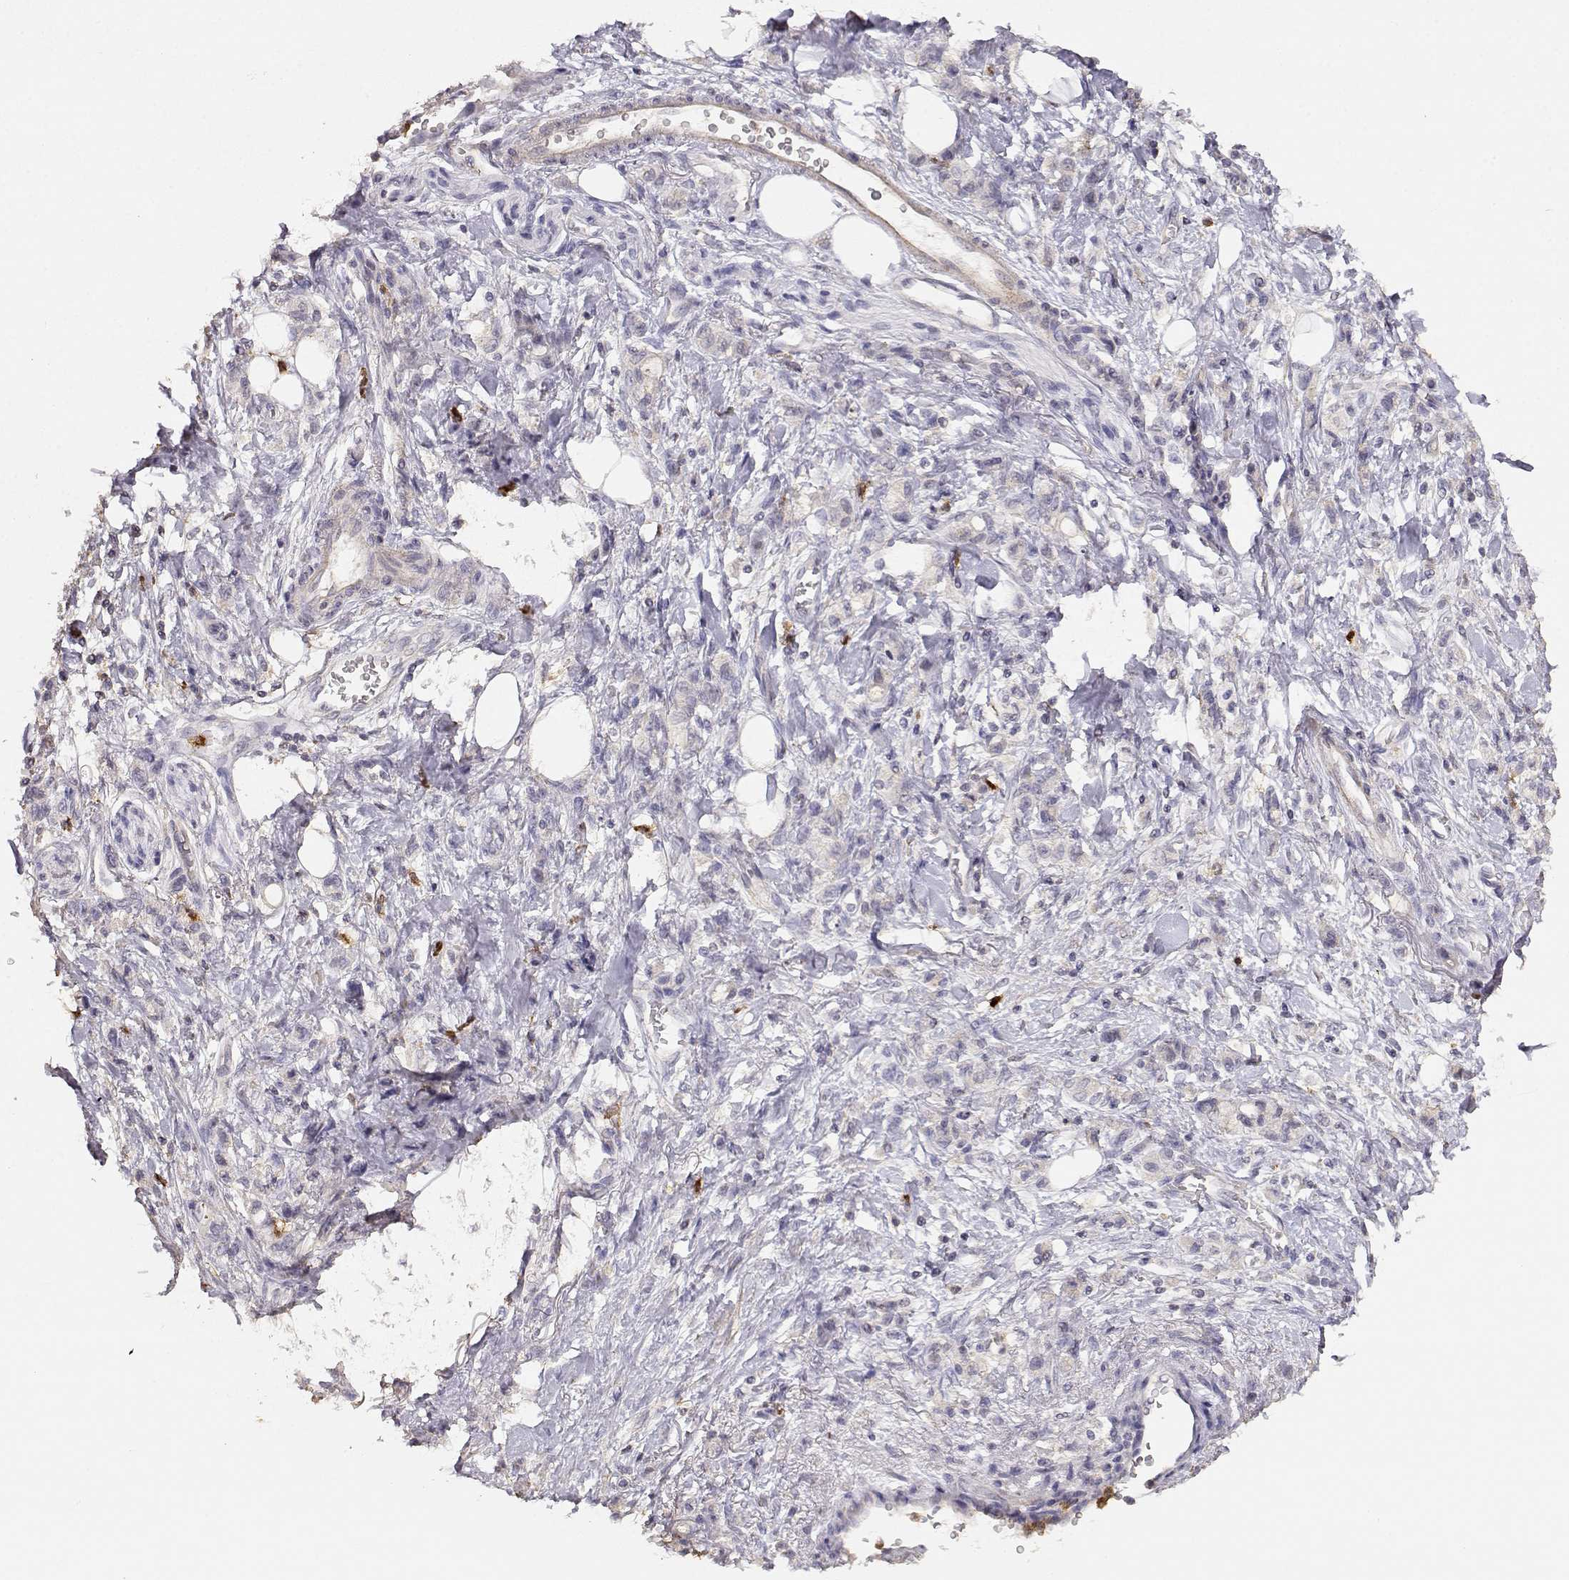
{"staining": {"intensity": "negative", "quantity": "none", "location": "none"}, "tissue": "stomach cancer", "cell_type": "Tumor cells", "image_type": "cancer", "snomed": [{"axis": "morphology", "description": "Adenocarcinoma, NOS"}, {"axis": "topography", "description": "Stomach"}], "caption": "This photomicrograph is of stomach cancer (adenocarcinoma) stained with immunohistochemistry (IHC) to label a protein in brown with the nuclei are counter-stained blue. There is no positivity in tumor cells.", "gene": "TNFRSF10C", "patient": {"sex": "male", "age": 77}}